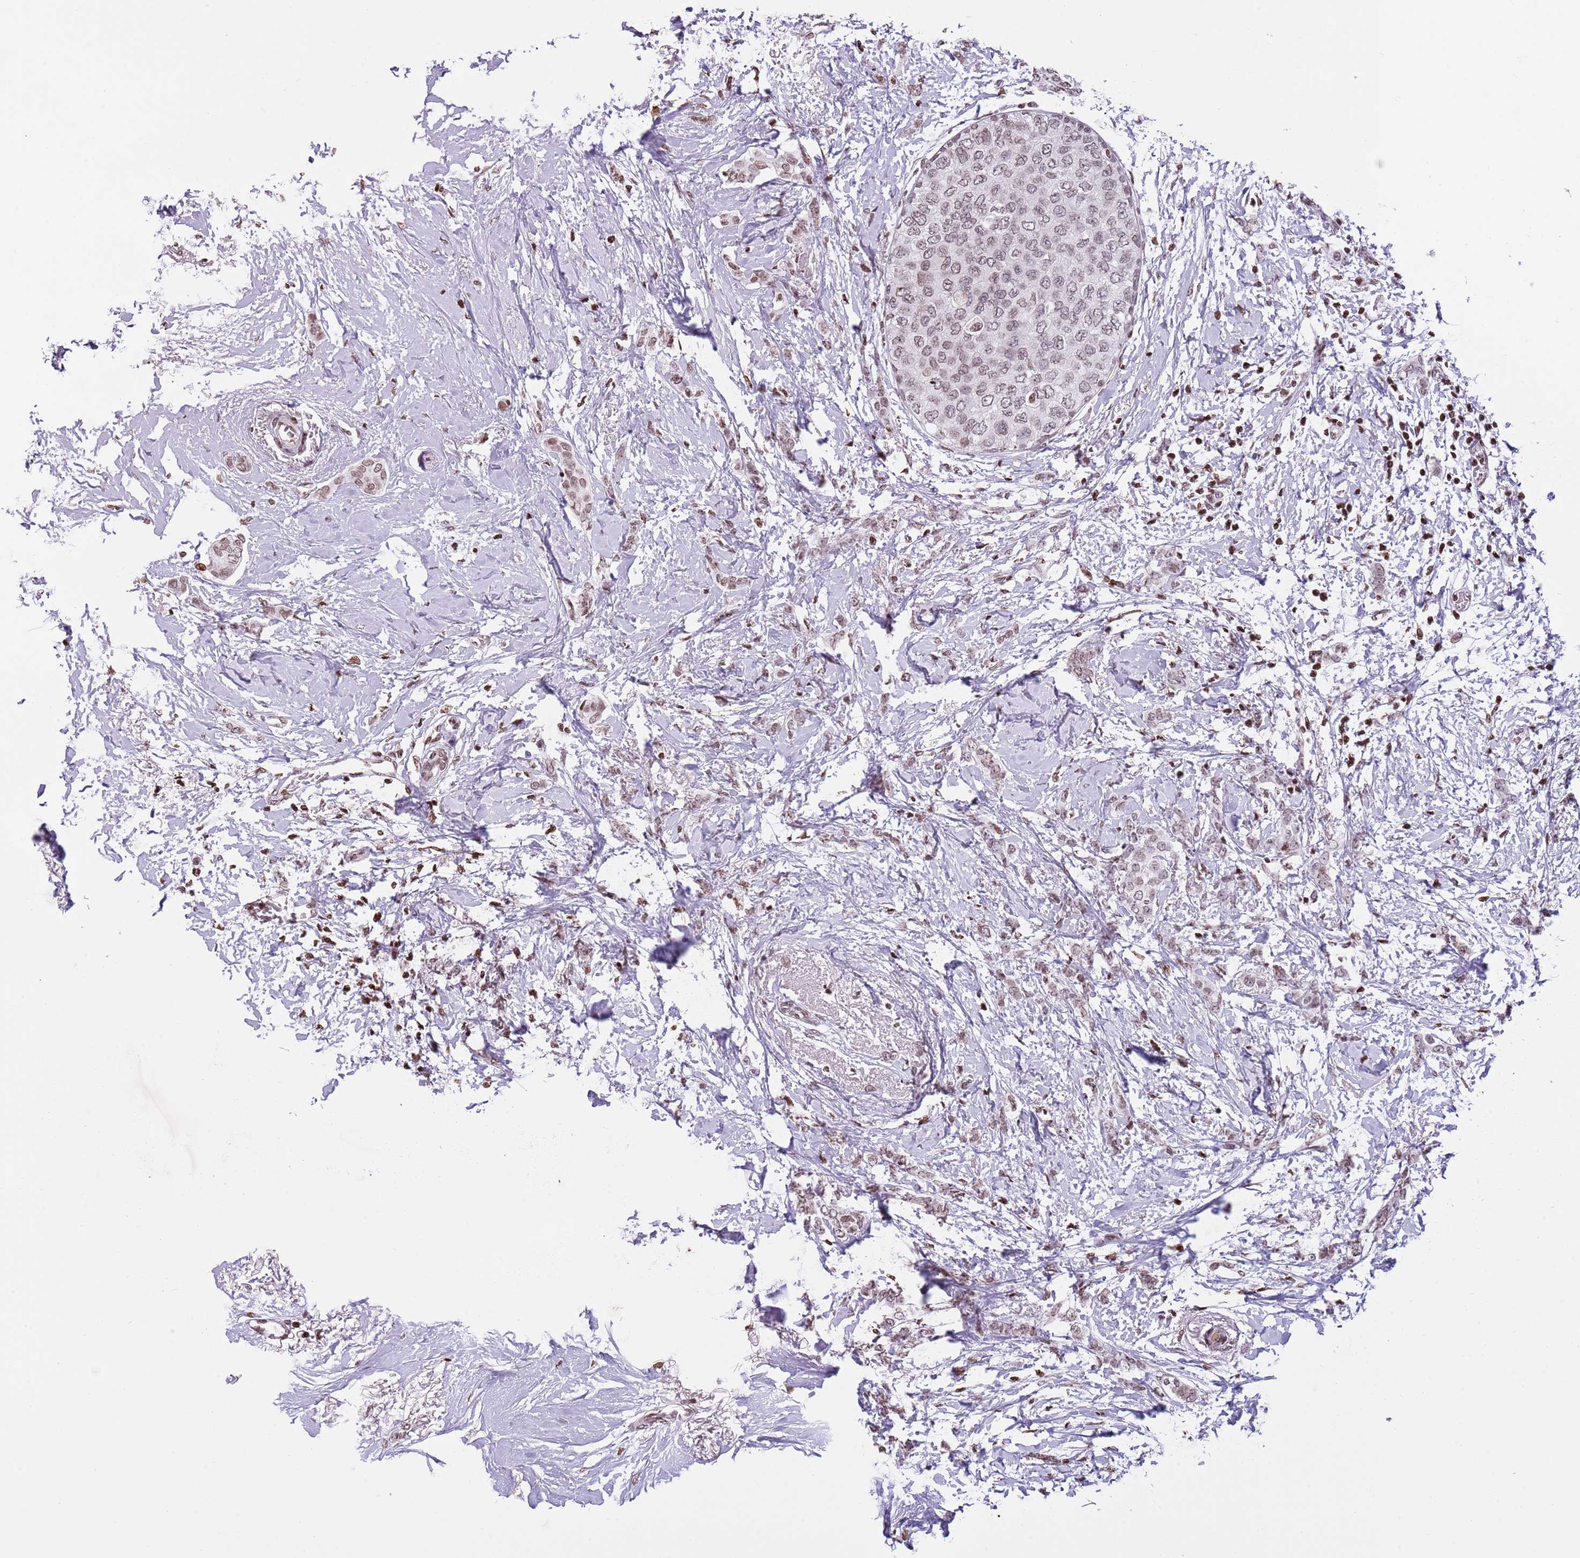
{"staining": {"intensity": "weak", "quantity": ">75%", "location": "nuclear"}, "tissue": "breast cancer", "cell_type": "Tumor cells", "image_type": "cancer", "snomed": [{"axis": "morphology", "description": "Duct carcinoma"}, {"axis": "topography", "description": "Breast"}], "caption": "An IHC image of tumor tissue is shown. Protein staining in brown highlights weak nuclear positivity in invasive ductal carcinoma (breast) within tumor cells. (brown staining indicates protein expression, while blue staining denotes nuclei).", "gene": "KPNA3", "patient": {"sex": "female", "age": 72}}